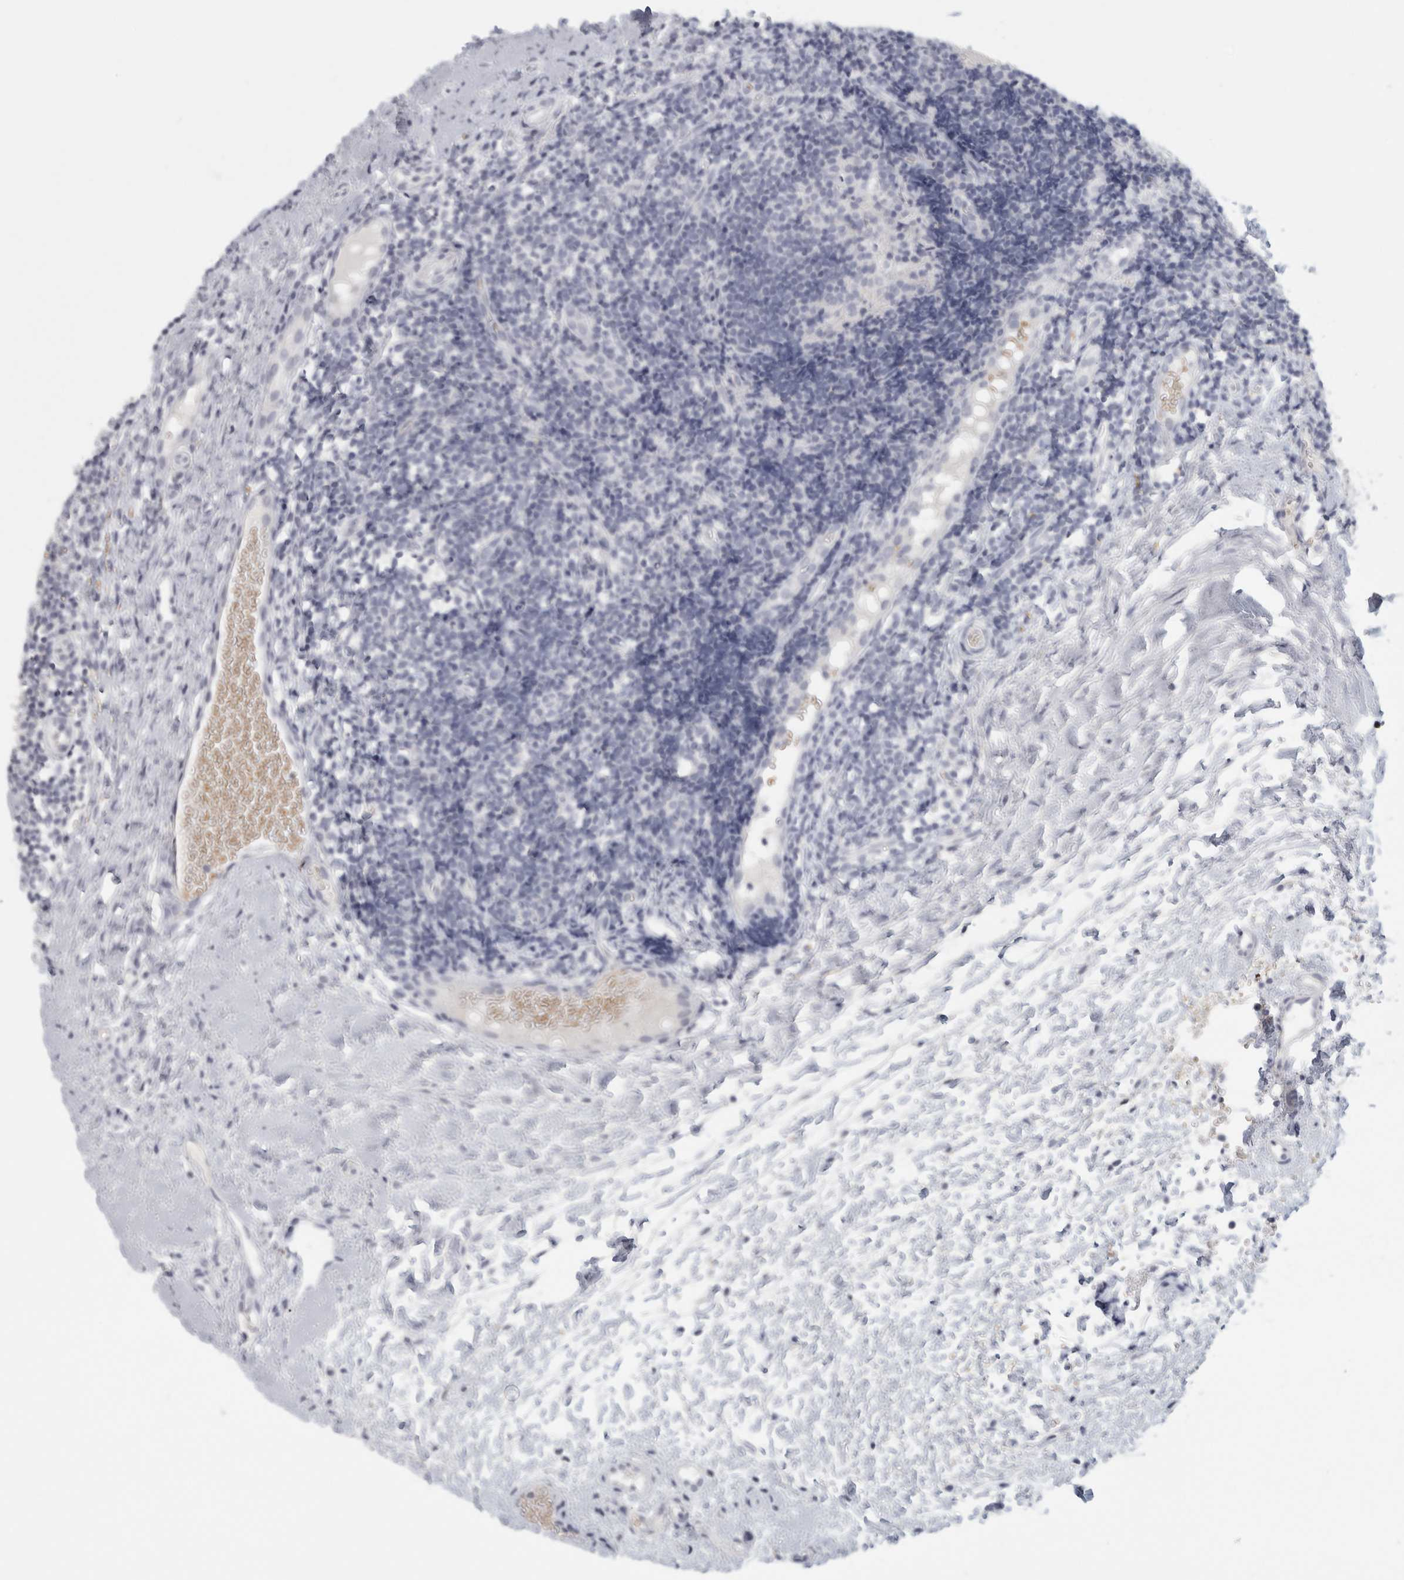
{"staining": {"intensity": "negative", "quantity": "none", "location": "none"}, "tissue": "tonsil", "cell_type": "Germinal center cells", "image_type": "normal", "snomed": [{"axis": "morphology", "description": "Normal tissue, NOS"}, {"axis": "topography", "description": "Tonsil"}], "caption": "DAB immunohistochemical staining of unremarkable tonsil demonstrates no significant staining in germinal center cells.", "gene": "DNAJC11", "patient": {"sex": "female", "age": 19}}